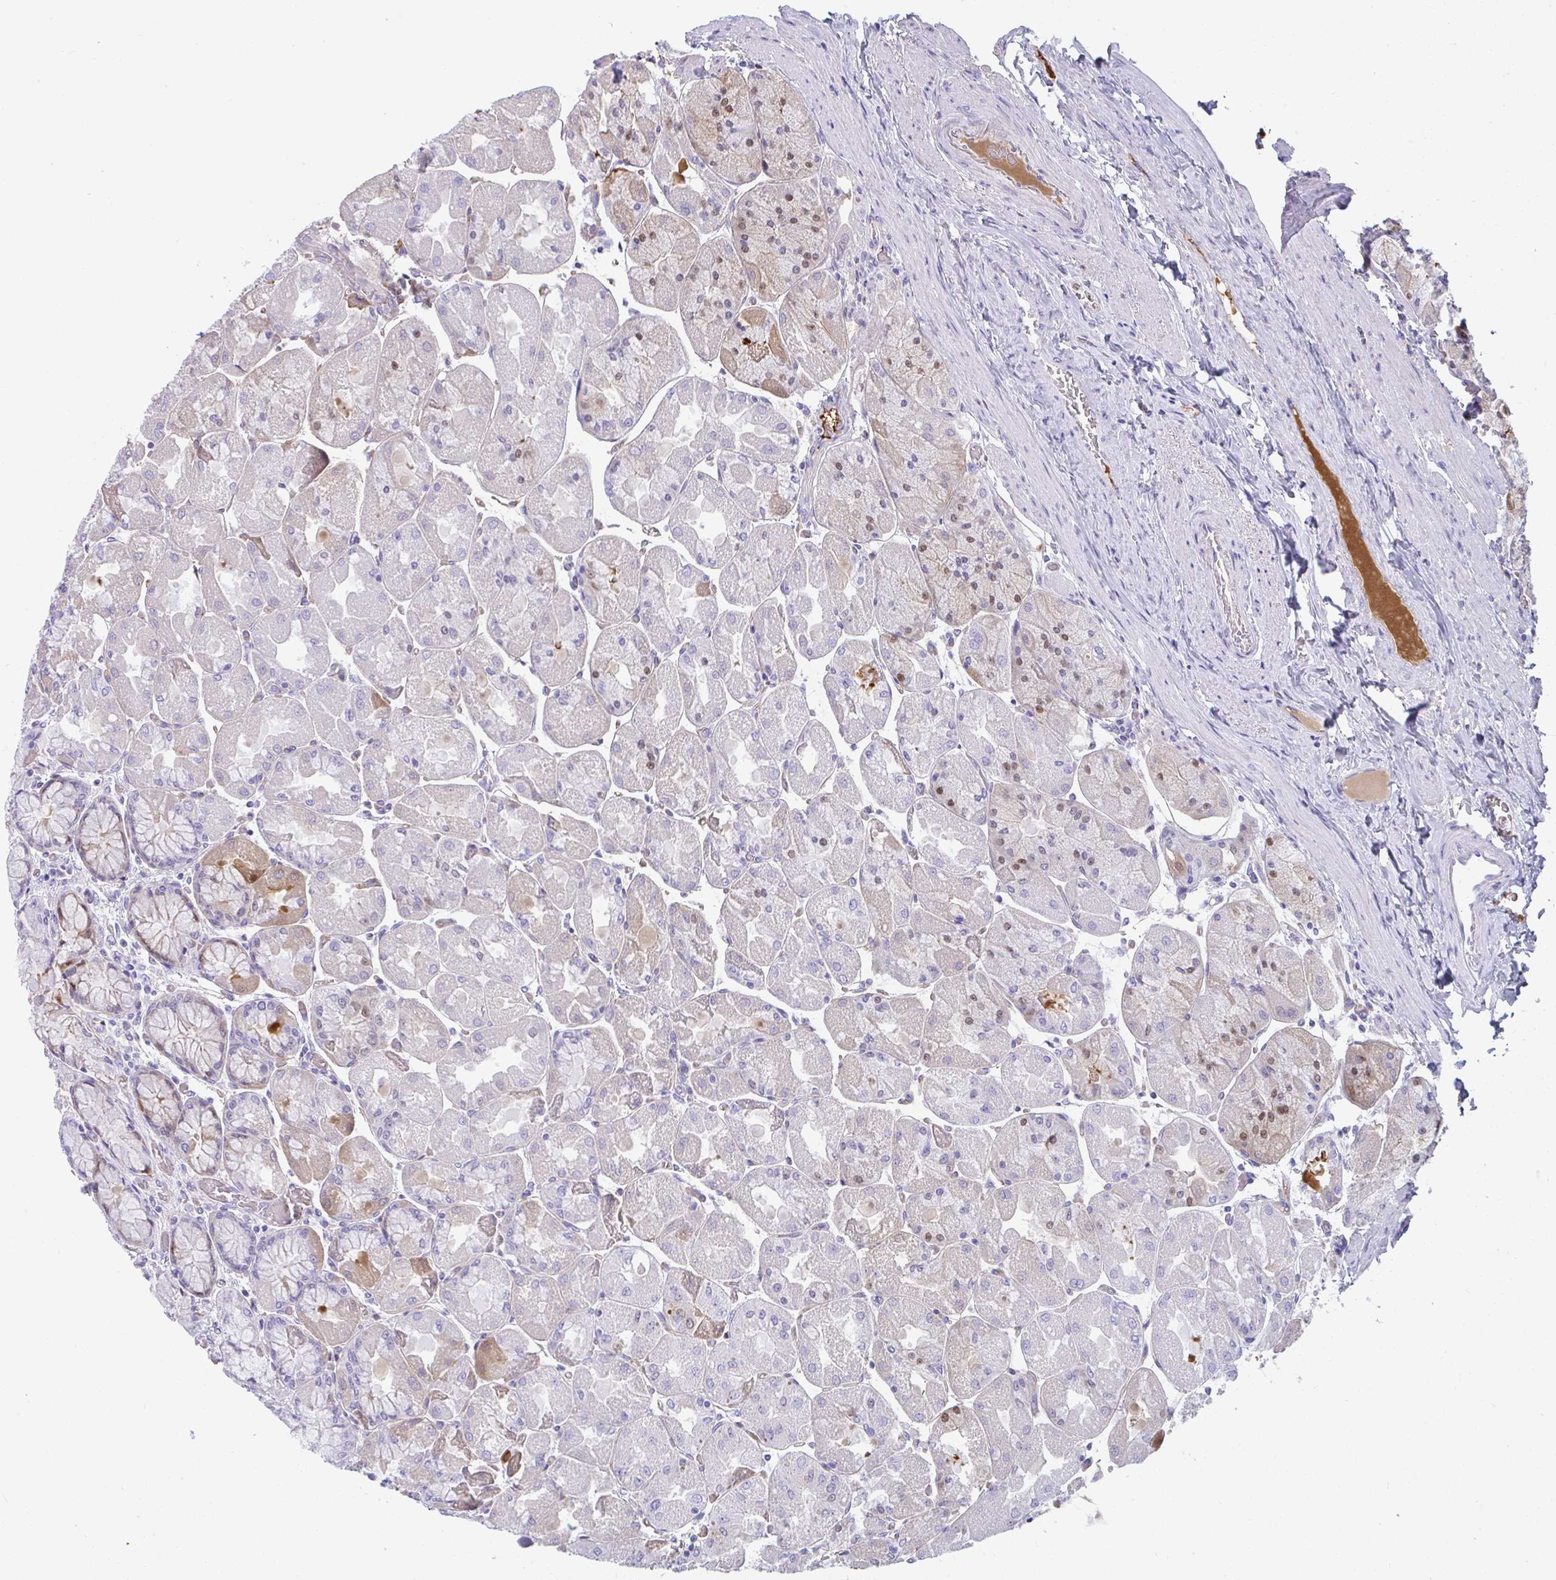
{"staining": {"intensity": "moderate", "quantity": "<25%", "location": "nuclear"}, "tissue": "stomach", "cell_type": "Glandular cells", "image_type": "normal", "snomed": [{"axis": "morphology", "description": "Normal tissue, NOS"}, {"axis": "topography", "description": "Stomach"}], "caption": "Immunohistochemical staining of unremarkable human stomach demonstrates <25% levels of moderate nuclear protein positivity in approximately <25% of glandular cells. The protein is shown in brown color, while the nuclei are stained blue.", "gene": "TTC30A", "patient": {"sex": "female", "age": 61}}